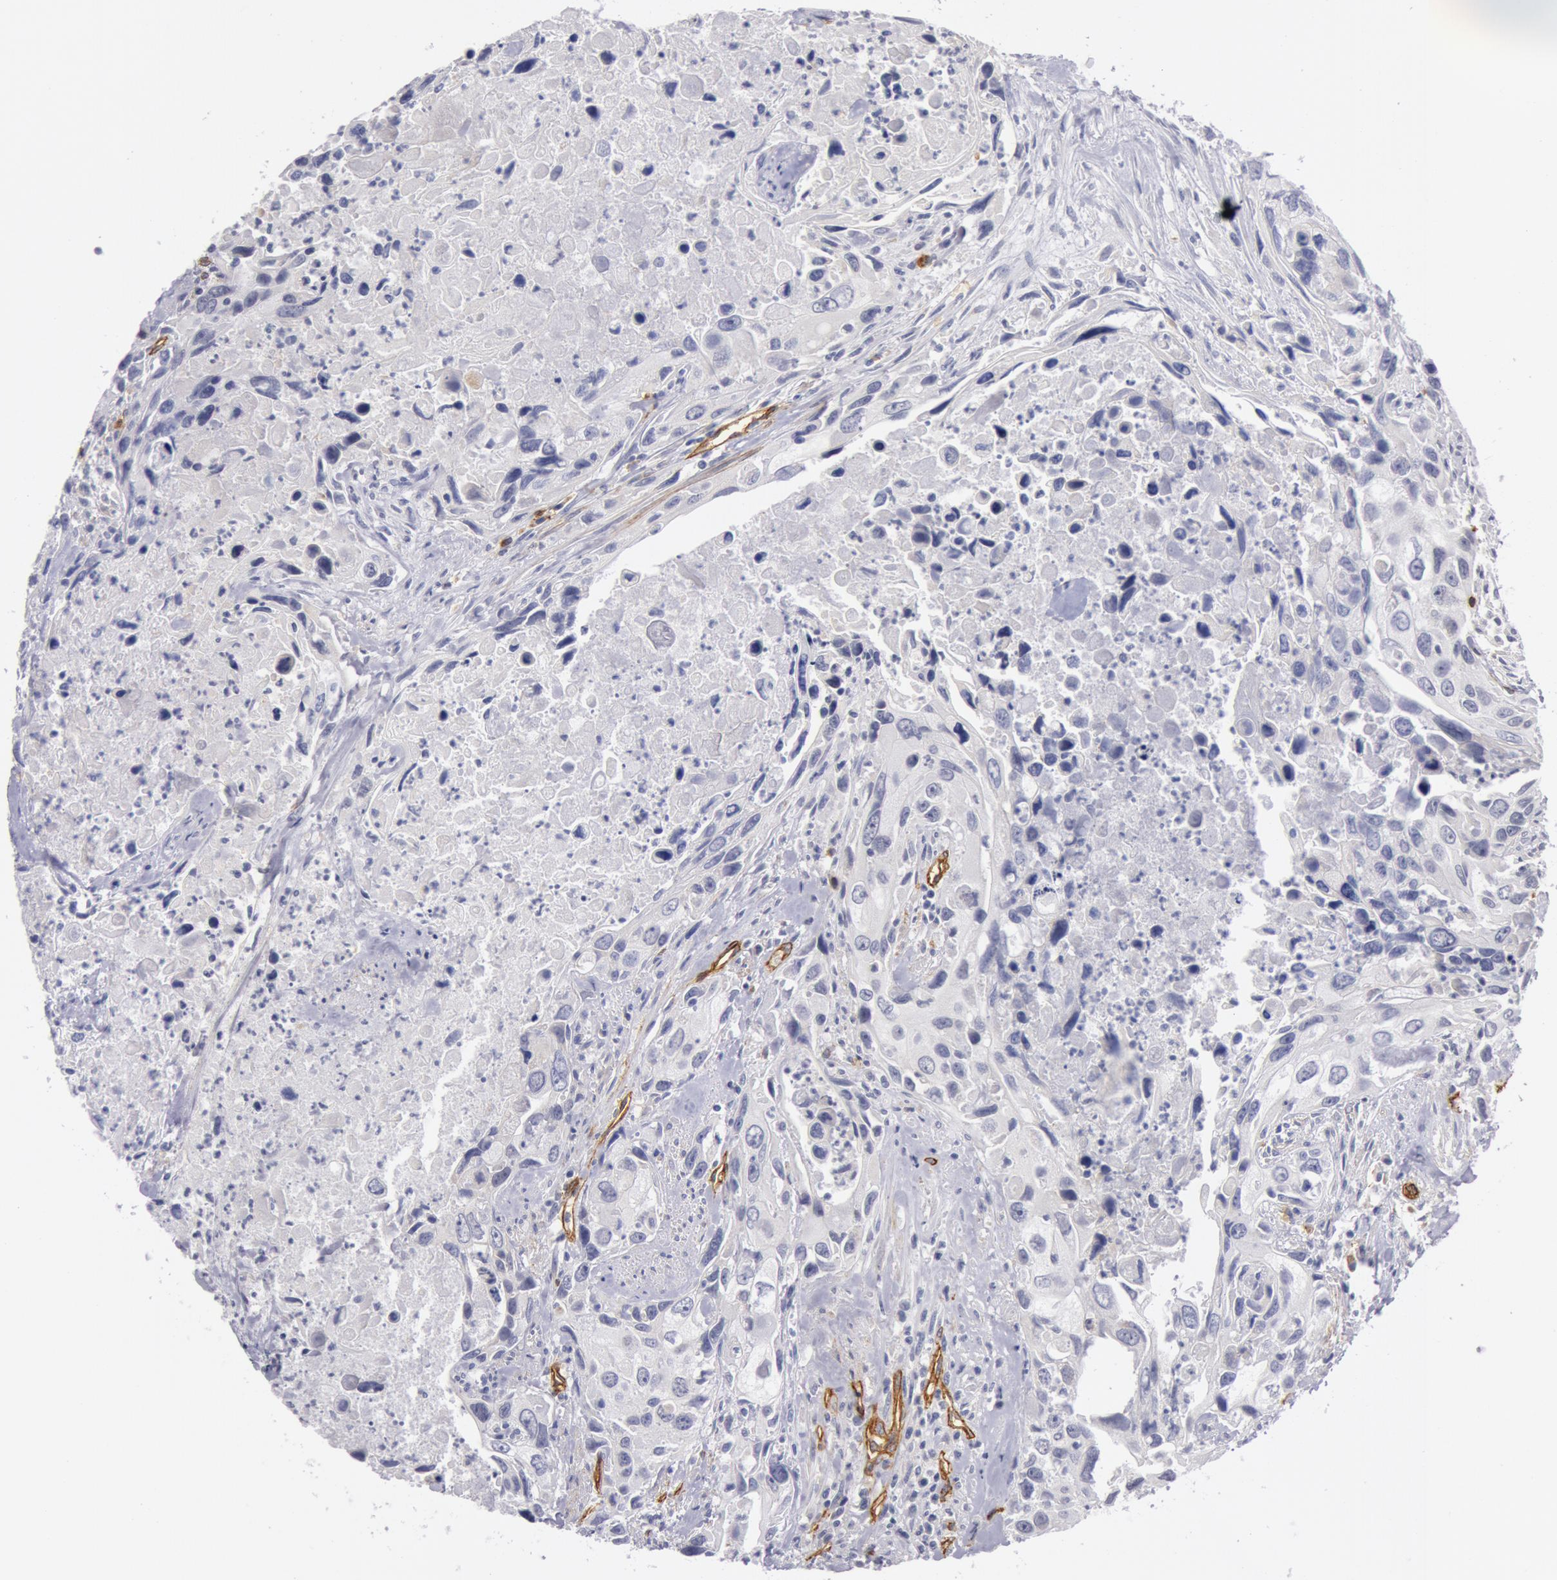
{"staining": {"intensity": "negative", "quantity": "none", "location": "none"}, "tissue": "urothelial cancer", "cell_type": "Tumor cells", "image_type": "cancer", "snomed": [{"axis": "morphology", "description": "Urothelial carcinoma, High grade"}, {"axis": "topography", "description": "Urinary bladder"}], "caption": "Histopathology image shows no protein expression in tumor cells of urothelial carcinoma (high-grade) tissue.", "gene": "IL23A", "patient": {"sex": "male", "age": 71}}